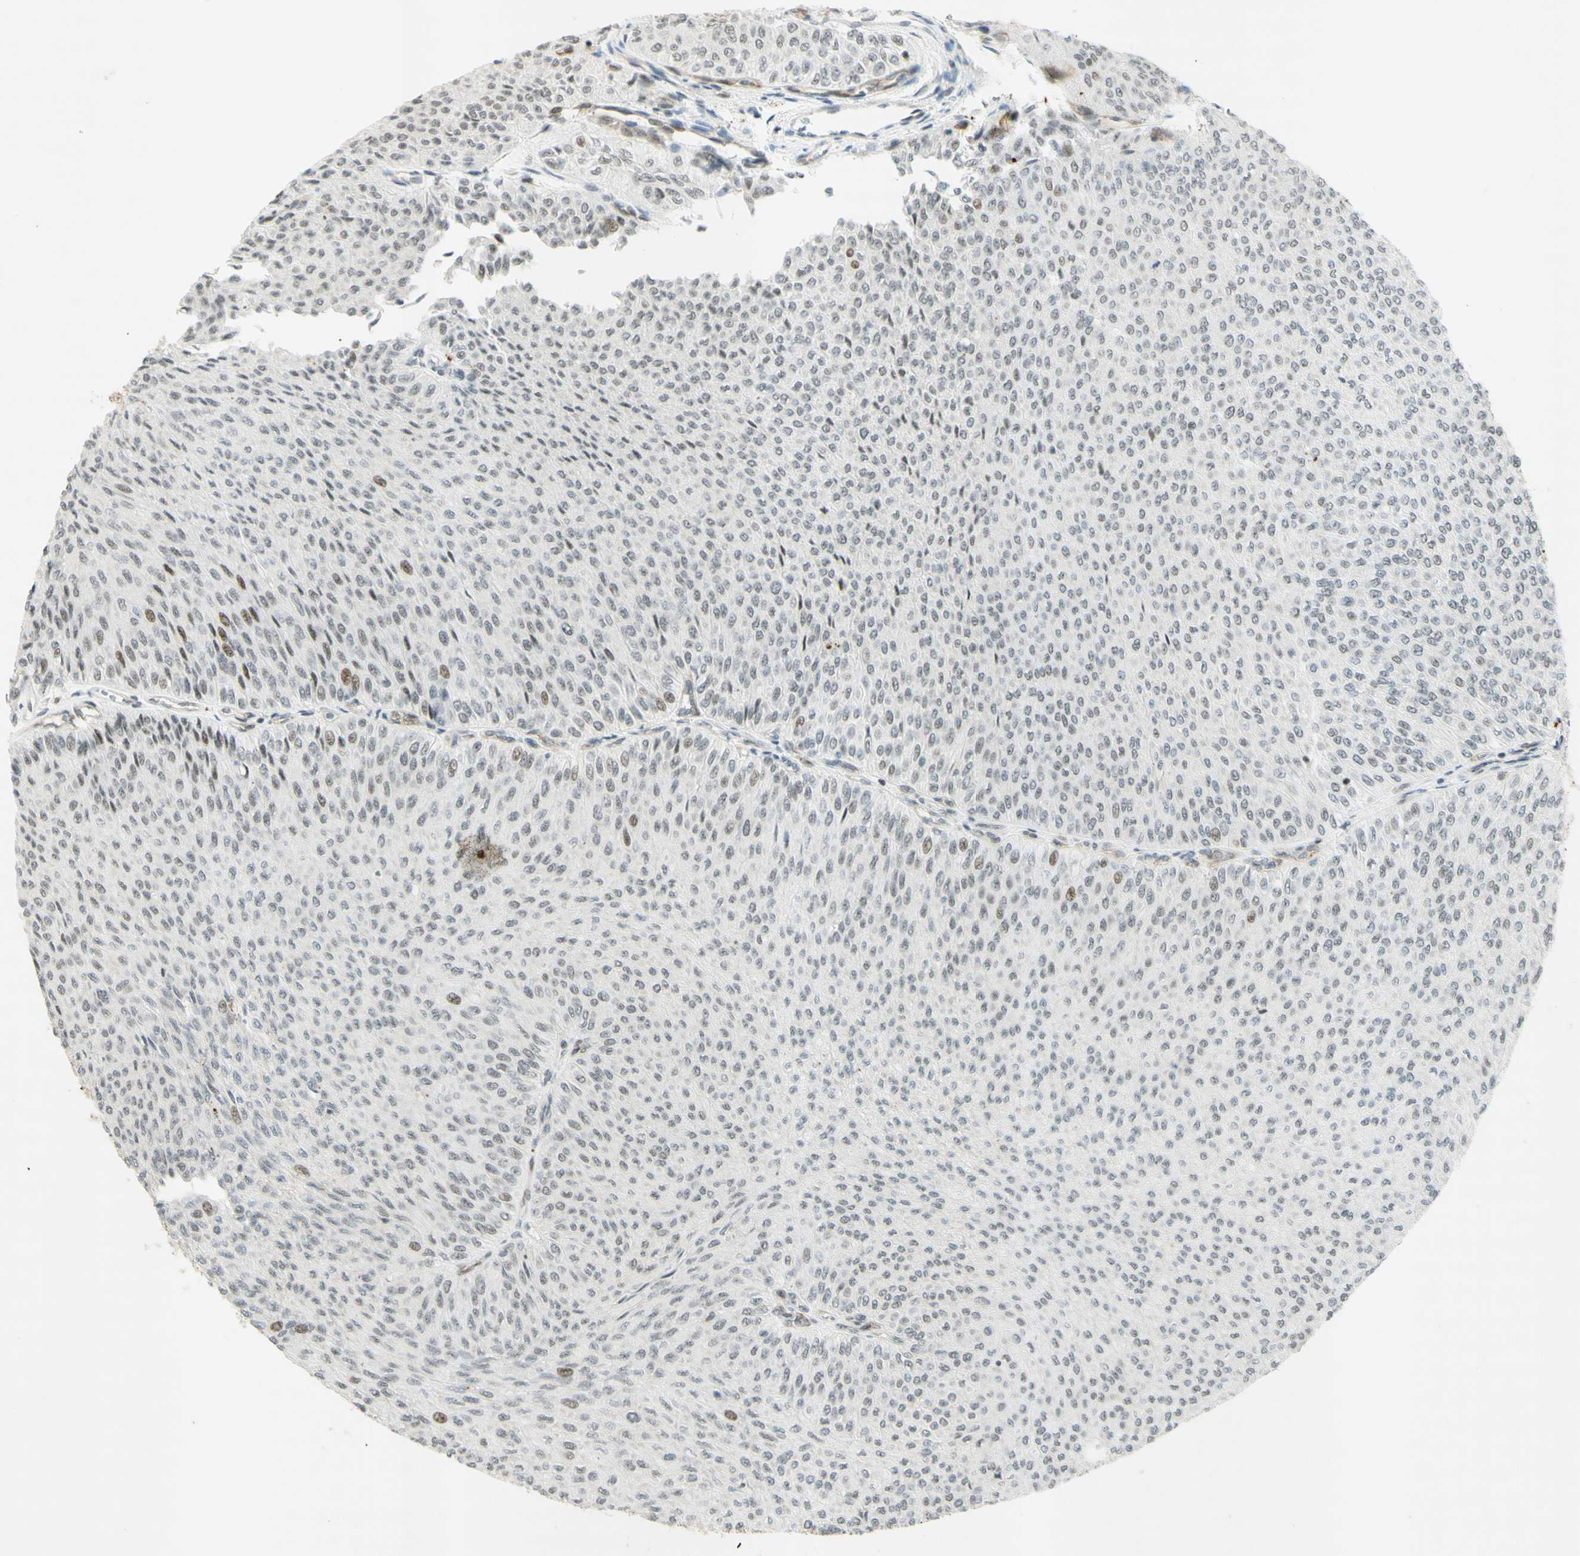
{"staining": {"intensity": "moderate", "quantity": "<25%", "location": "nuclear"}, "tissue": "urothelial cancer", "cell_type": "Tumor cells", "image_type": "cancer", "snomed": [{"axis": "morphology", "description": "Urothelial carcinoma, Low grade"}, {"axis": "topography", "description": "Urinary bladder"}], "caption": "Immunohistochemical staining of human urothelial cancer exhibits low levels of moderate nuclear protein positivity in approximately <25% of tumor cells.", "gene": "IRF1", "patient": {"sex": "male", "age": 78}}